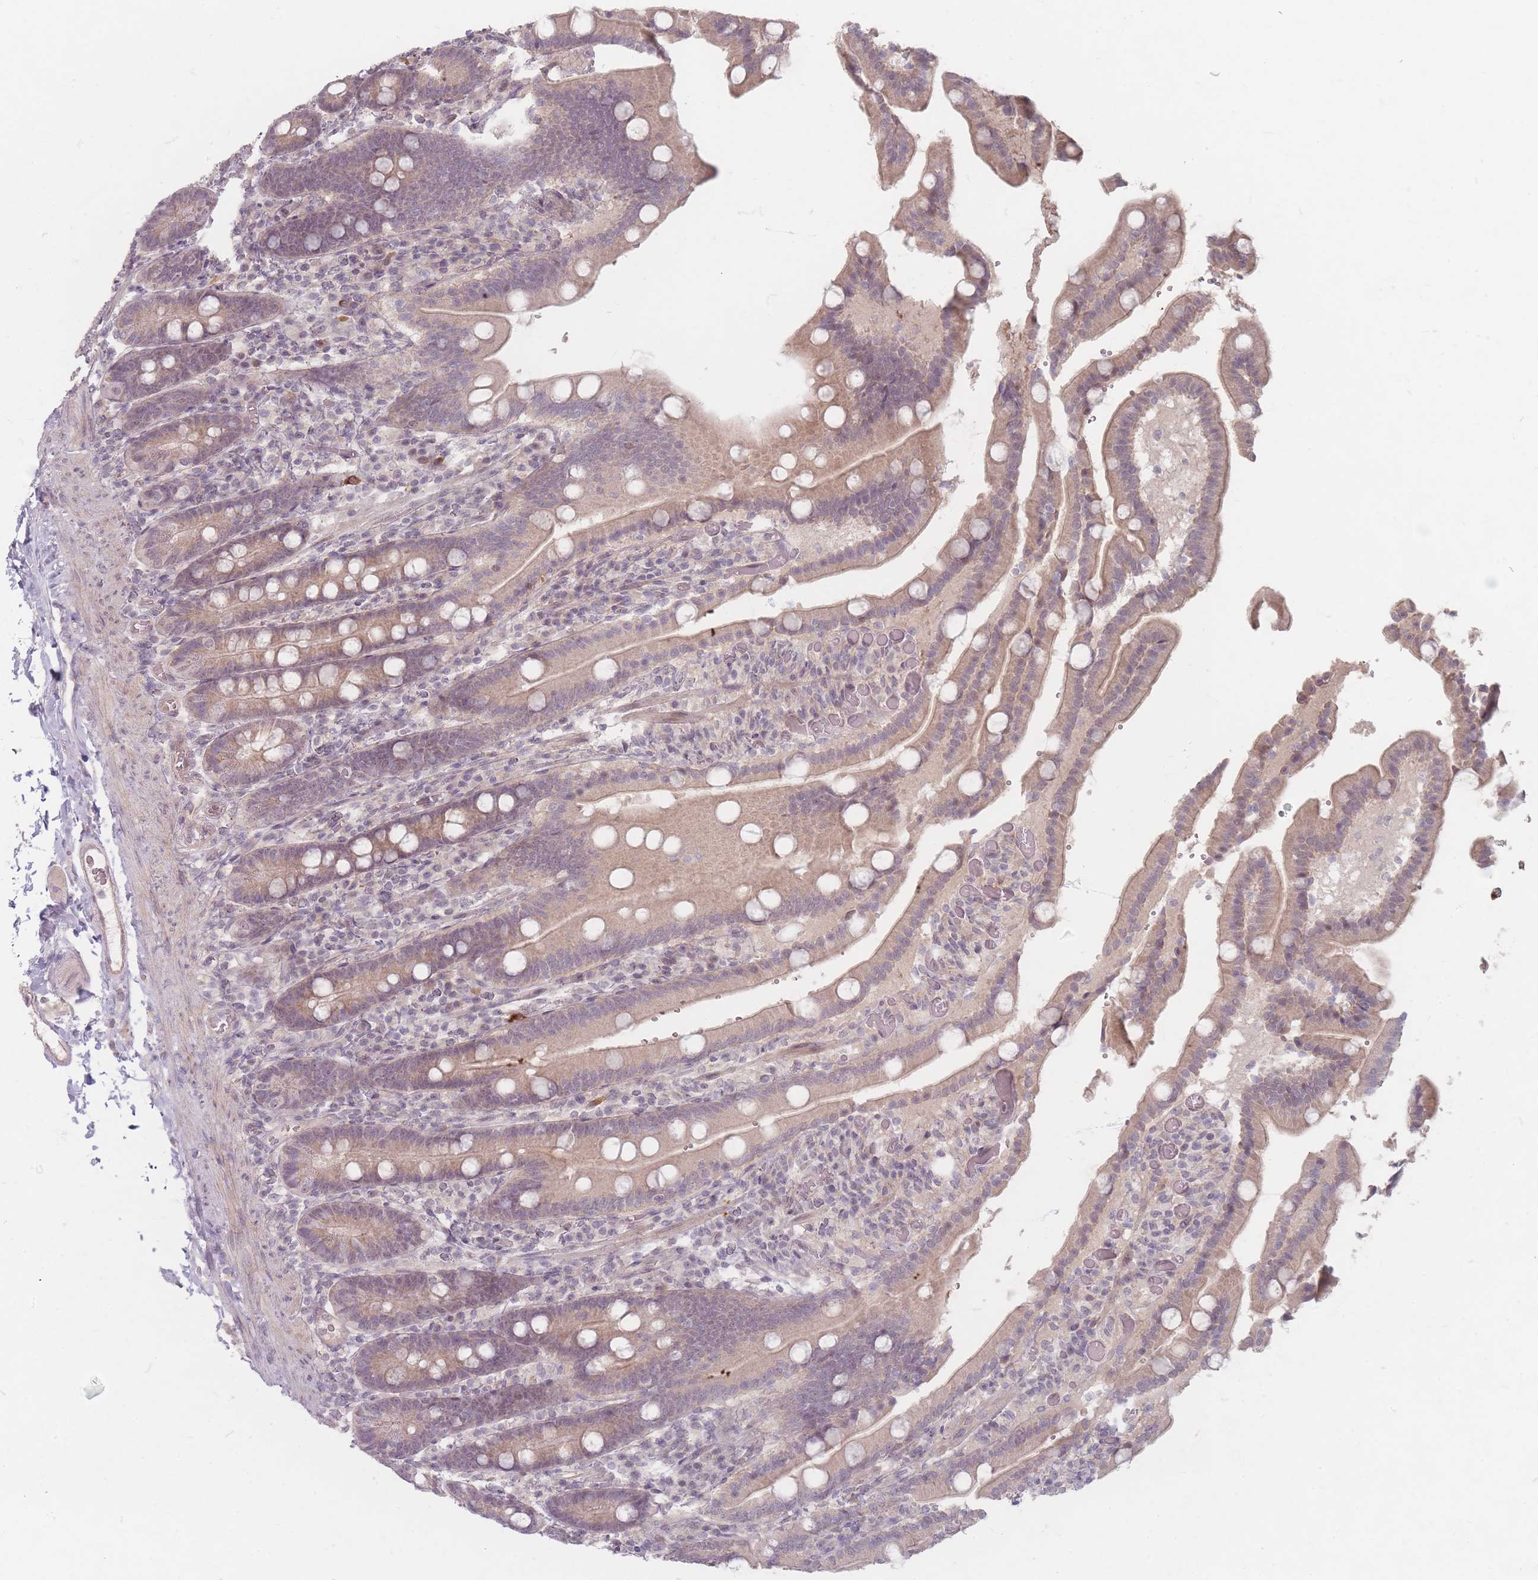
{"staining": {"intensity": "weak", "quantity": ">75%", "location": "cytoplasmic/membranous"}, "tissue": "duodenum", "cell_type": "Glandular cells", "image_type": "normal", "snomed": [{"axis": "morphology", "description": "Normal tissue, NOS"}, {"axis": "topography", "description": "Duodenum"}], "caption": "Immunohistochemistry (IHC) (DAB) staining of unremarkable human duodenum displays weak cytoplasmic/membranous protein positivity in about >75% of glandular cells.", "gene": "GABRA6", "patient": {"sex": "female", "age": 62}}